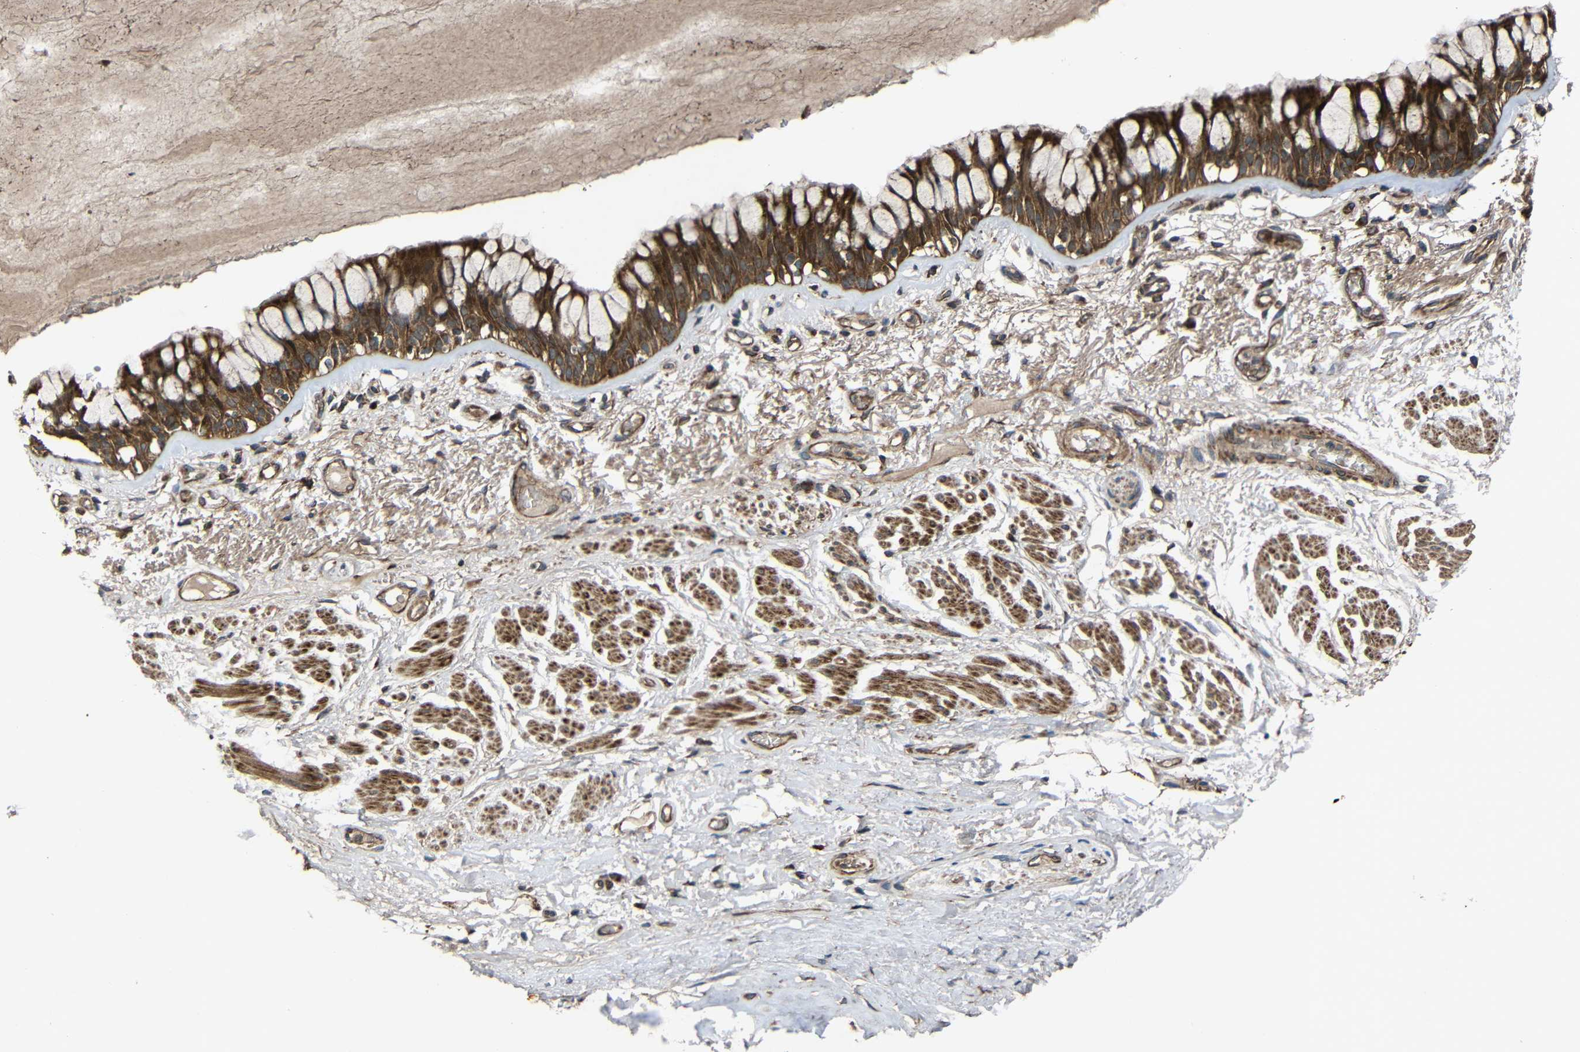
{"staining": {"intensity": "strong", "quantity": ">75%", "location": "cytoplasmic/membranous"}, "tissue": "bronchus", "cell_type": "Respiratory epithelial cells", "image_type": "normal", "snomed": [{"axis": "morphology", "description": "Normal tissue, NOS"}, {"axis": "topography", "description": "Bronchus"}], "caption": "Protein expression analysis of unremarkable human bronchus reveals strong cytoplasmic/membranous expression in approximately >75% of respiratory epithelial cells. (DAB IHC with brightfield microscopy, high magnification).", "gene": "C1GALT1", "patient": {"sex": "male", "age": 66}}